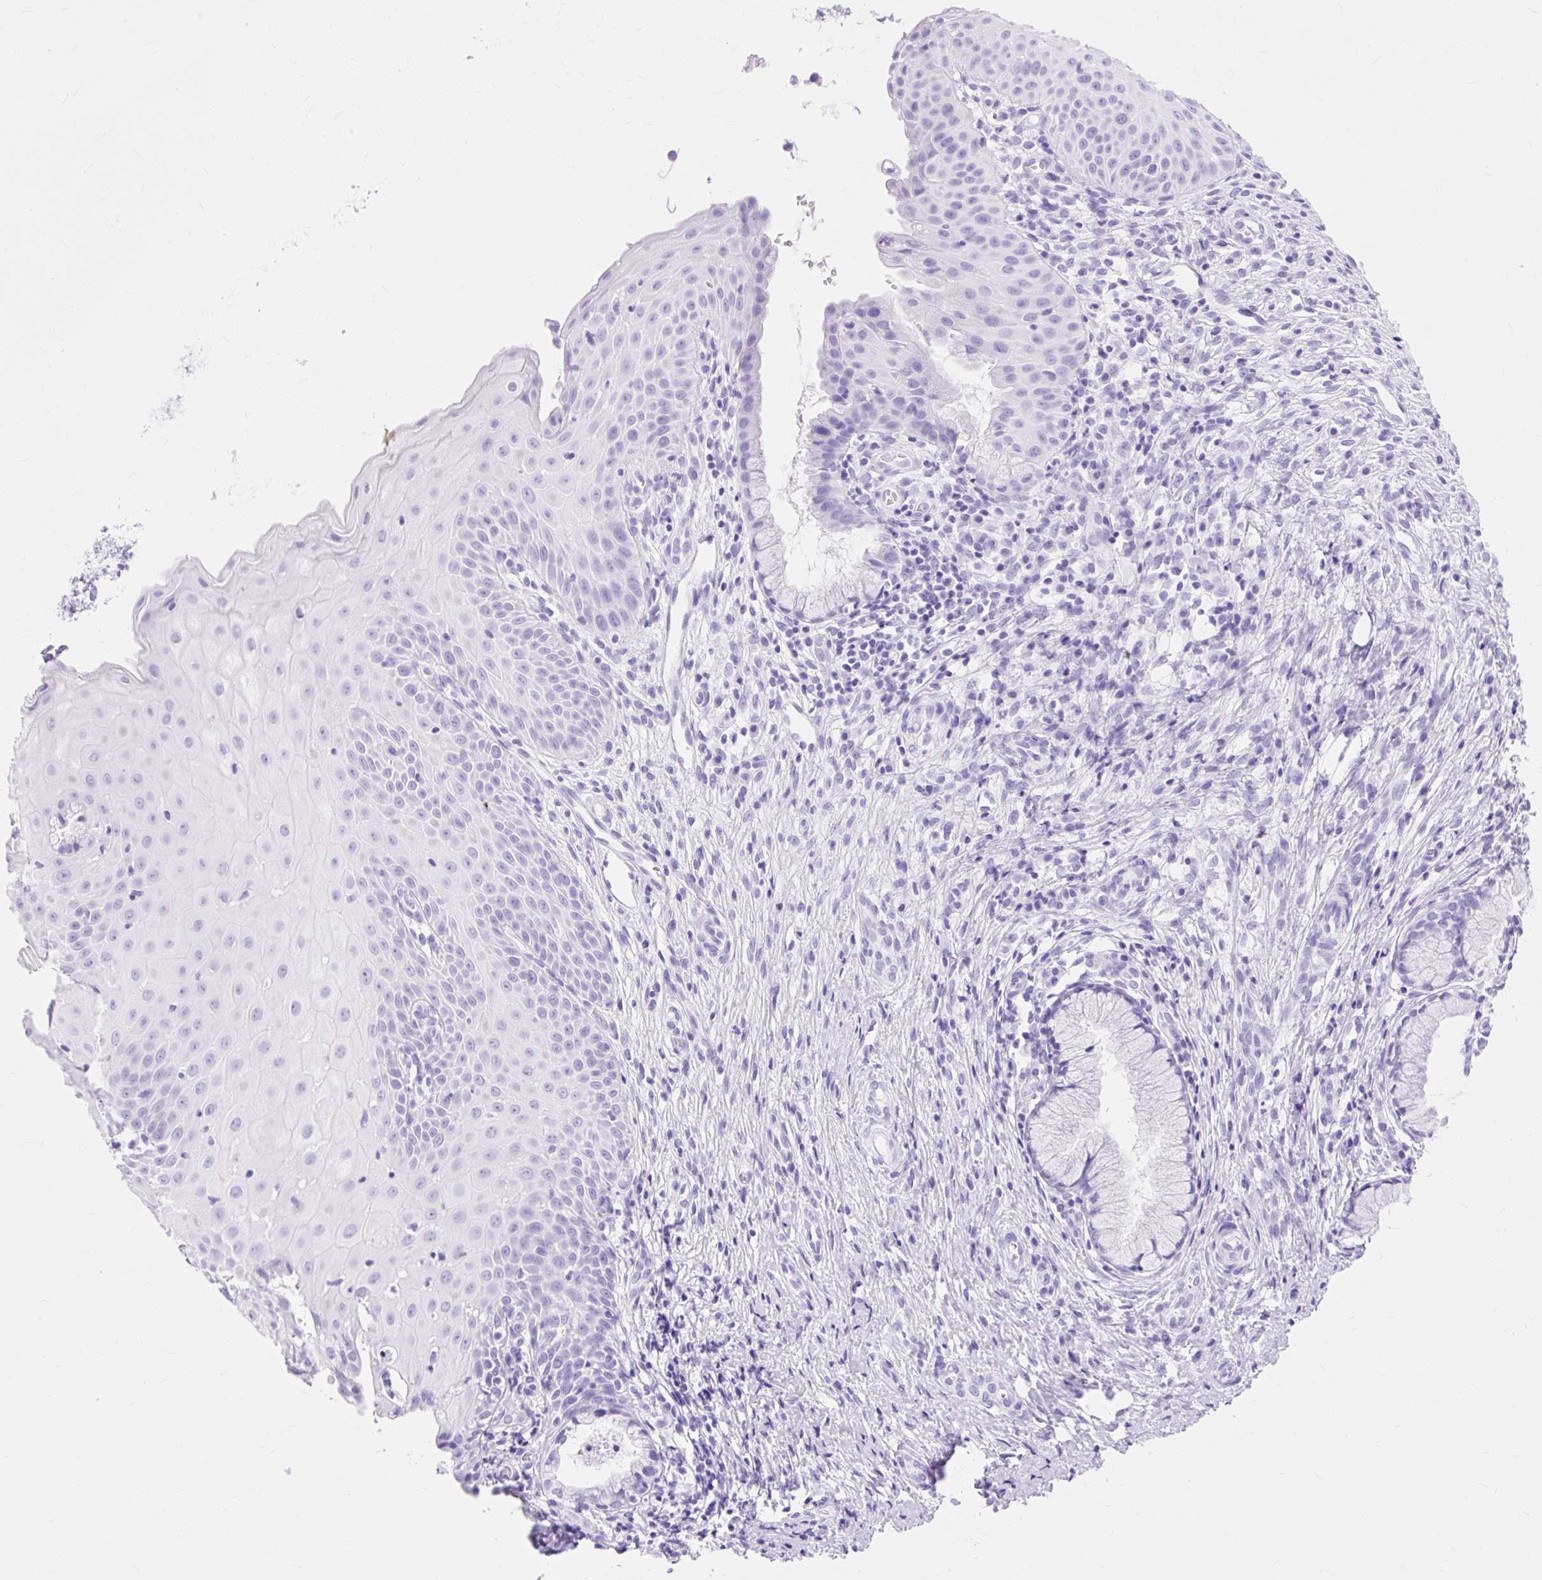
{"staining": {"intensity": "negative", "quantity": "none", "location": "none"}, "tissue": "cervix", "cell_type": "Glandular cells", "image_type": "normal", "snomed": [{"axis": "morphology", "description": "Normal tissue, NOS"}, {"axis": "topography", "description": "Cervix"}], "caption": "This is an IHC photomicrograph of normal cervix. There is no expression in glandular cells.", "gene": "MBP", "patient": {"sex": "female", "age": 36}}